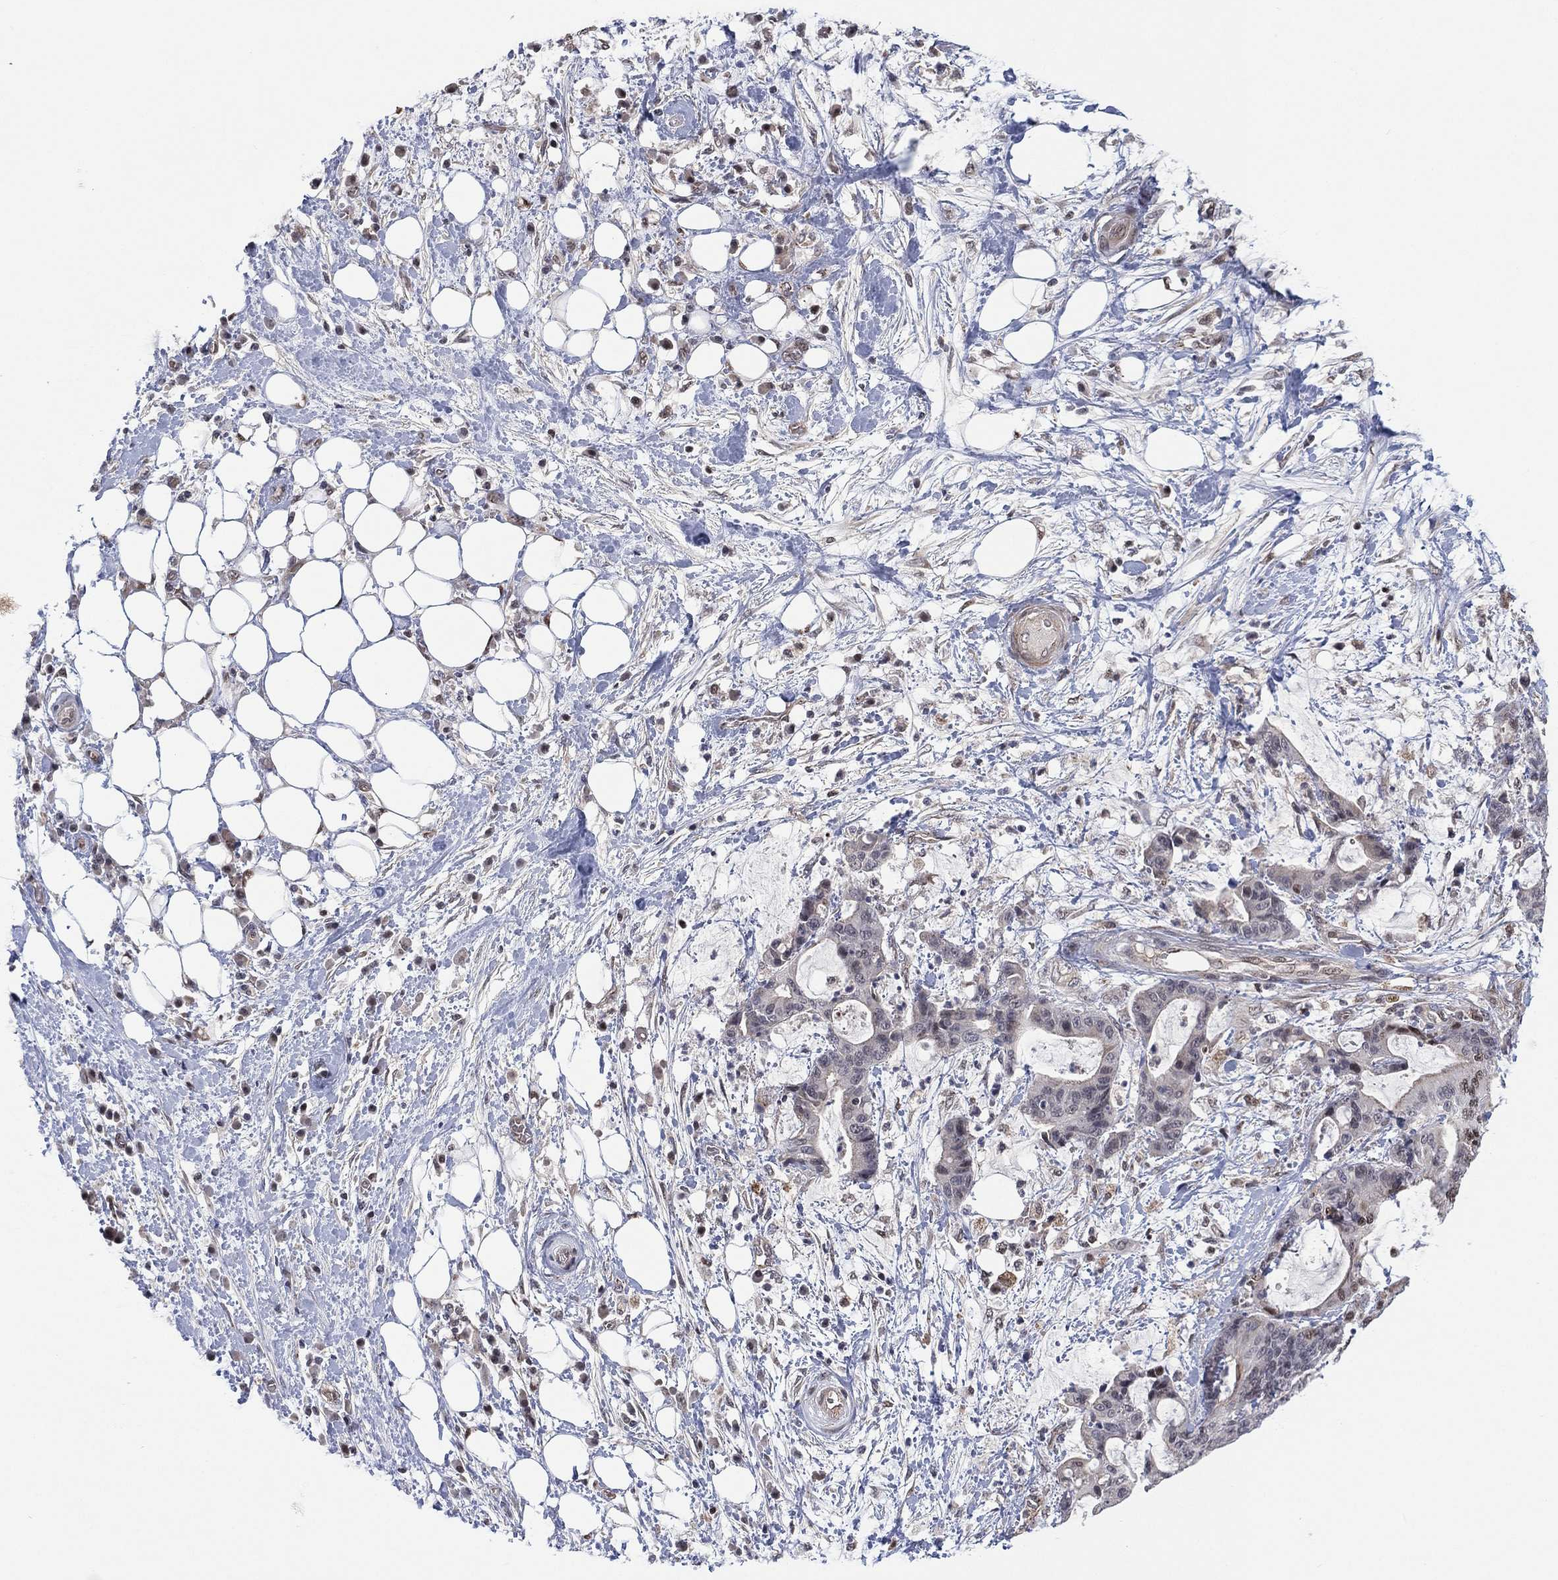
{"staining": {"intensity": "negative", "quantity": "none", "location": "none"}, "tissue": "liver cancer", "cell_type": "Tumor cells", "image_type": "cancer", "snomed": [{"axis": "morphology", "description": "Cholangiocarcinoma"}, {"axis": "topography", "description": "Liver"}], "caption": "Tumor cells are negative for brown protein staining in liver cancer.", "gene": "GSE1", "patient": {"sex": "female", "age": 73}}